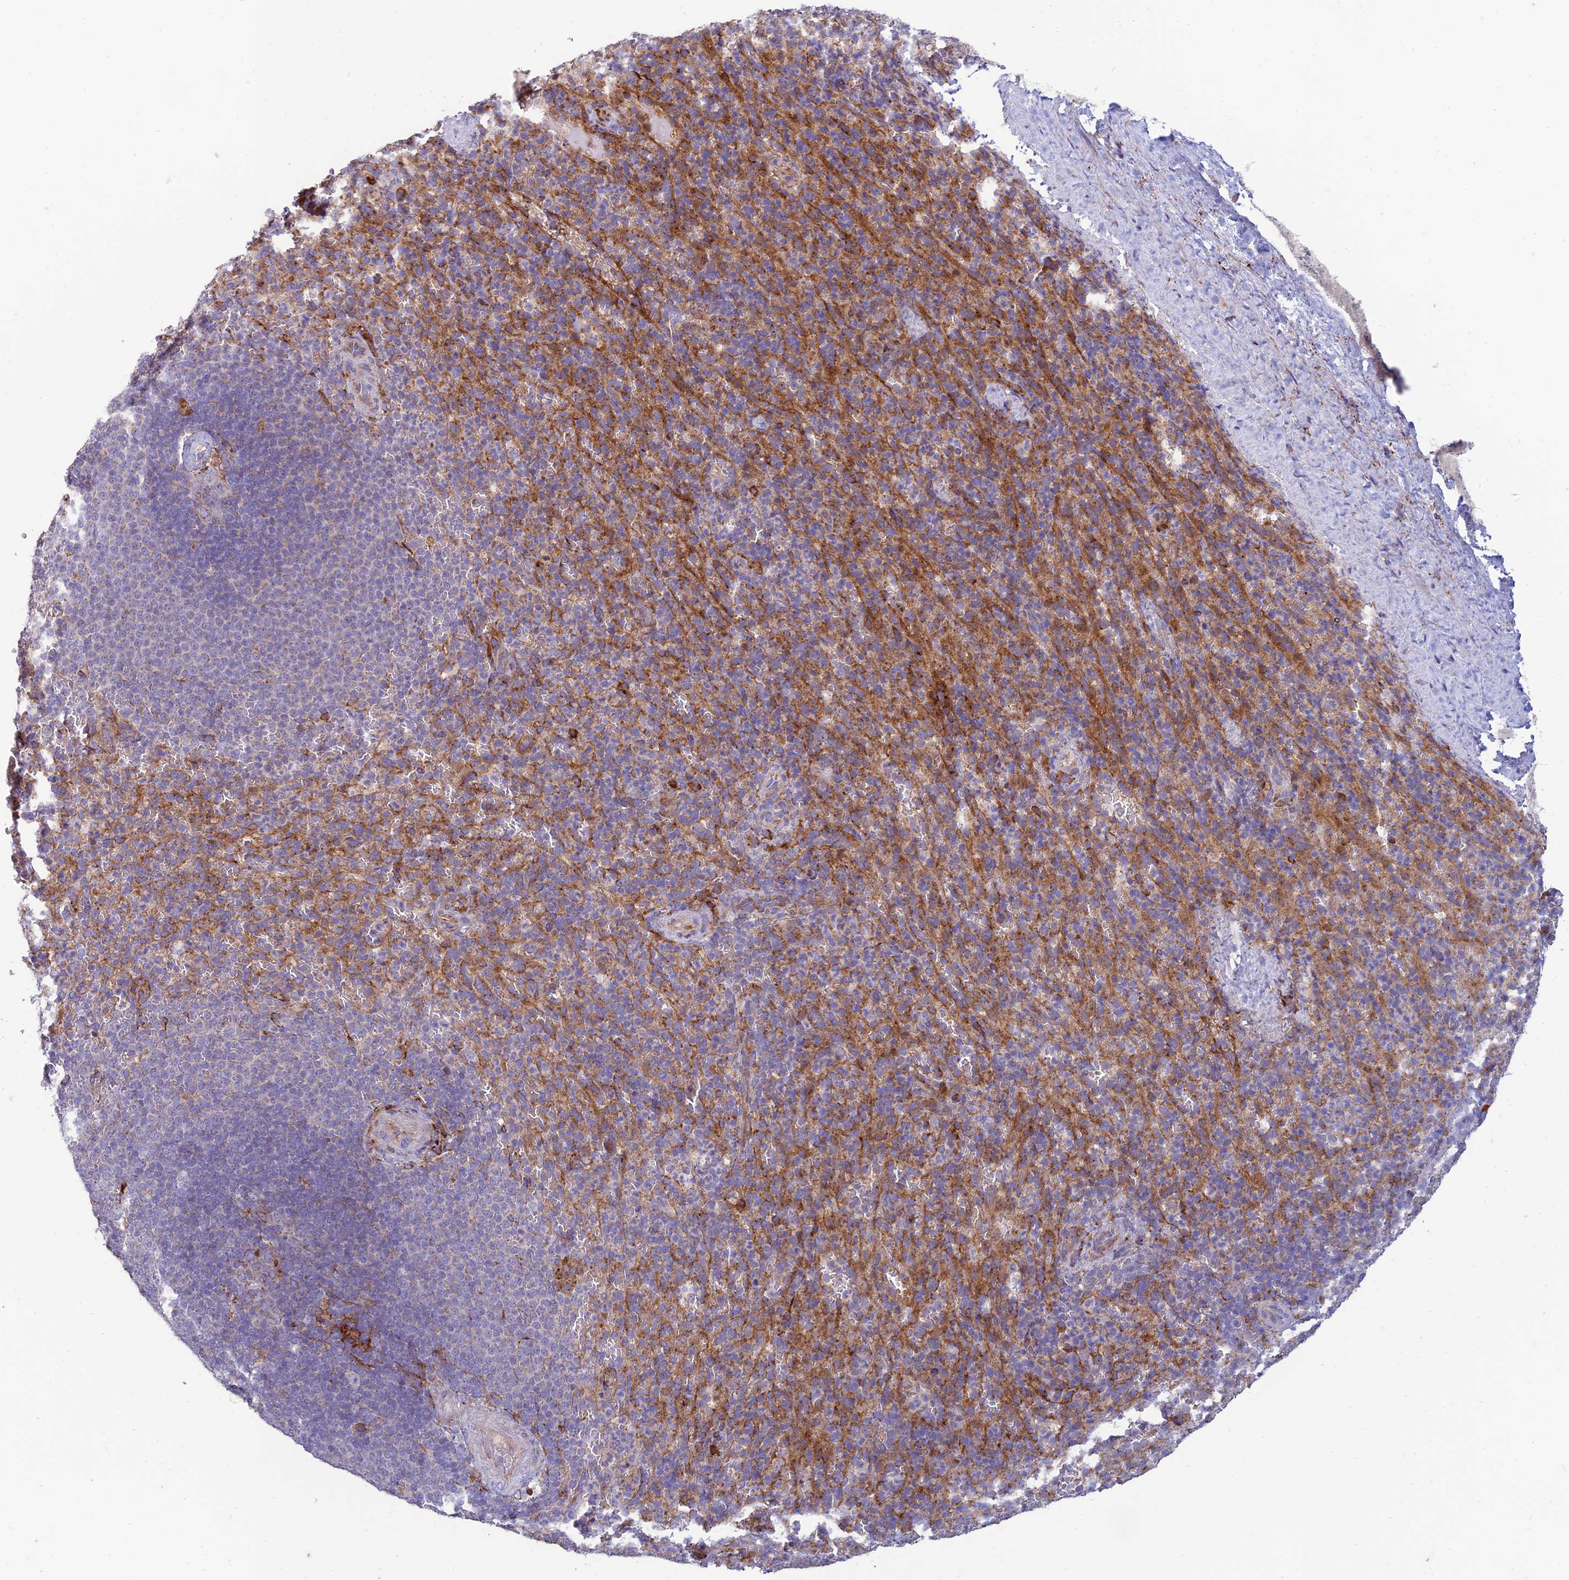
{"staining": {"intensity": "moderate", "quantity": "25%-75%", "location": "cytoplasmic/membranous"}, "tissue": "spleen", "cell_type": "Cells in red pulp", "image_type": "normal", "snomed": [{"axis": "morphology", "description": "Normal tissue, NOS"}, {"axis": "topography", "description": "Spleen"}], "caption": "Protein expression analysis of normal spleen exhibits moderate cytoplasmic/membranous staining in about 25%-75% of cells in red pulp.", "gene": "RCN3", "patient": {"sex": "female", "age": 21}}